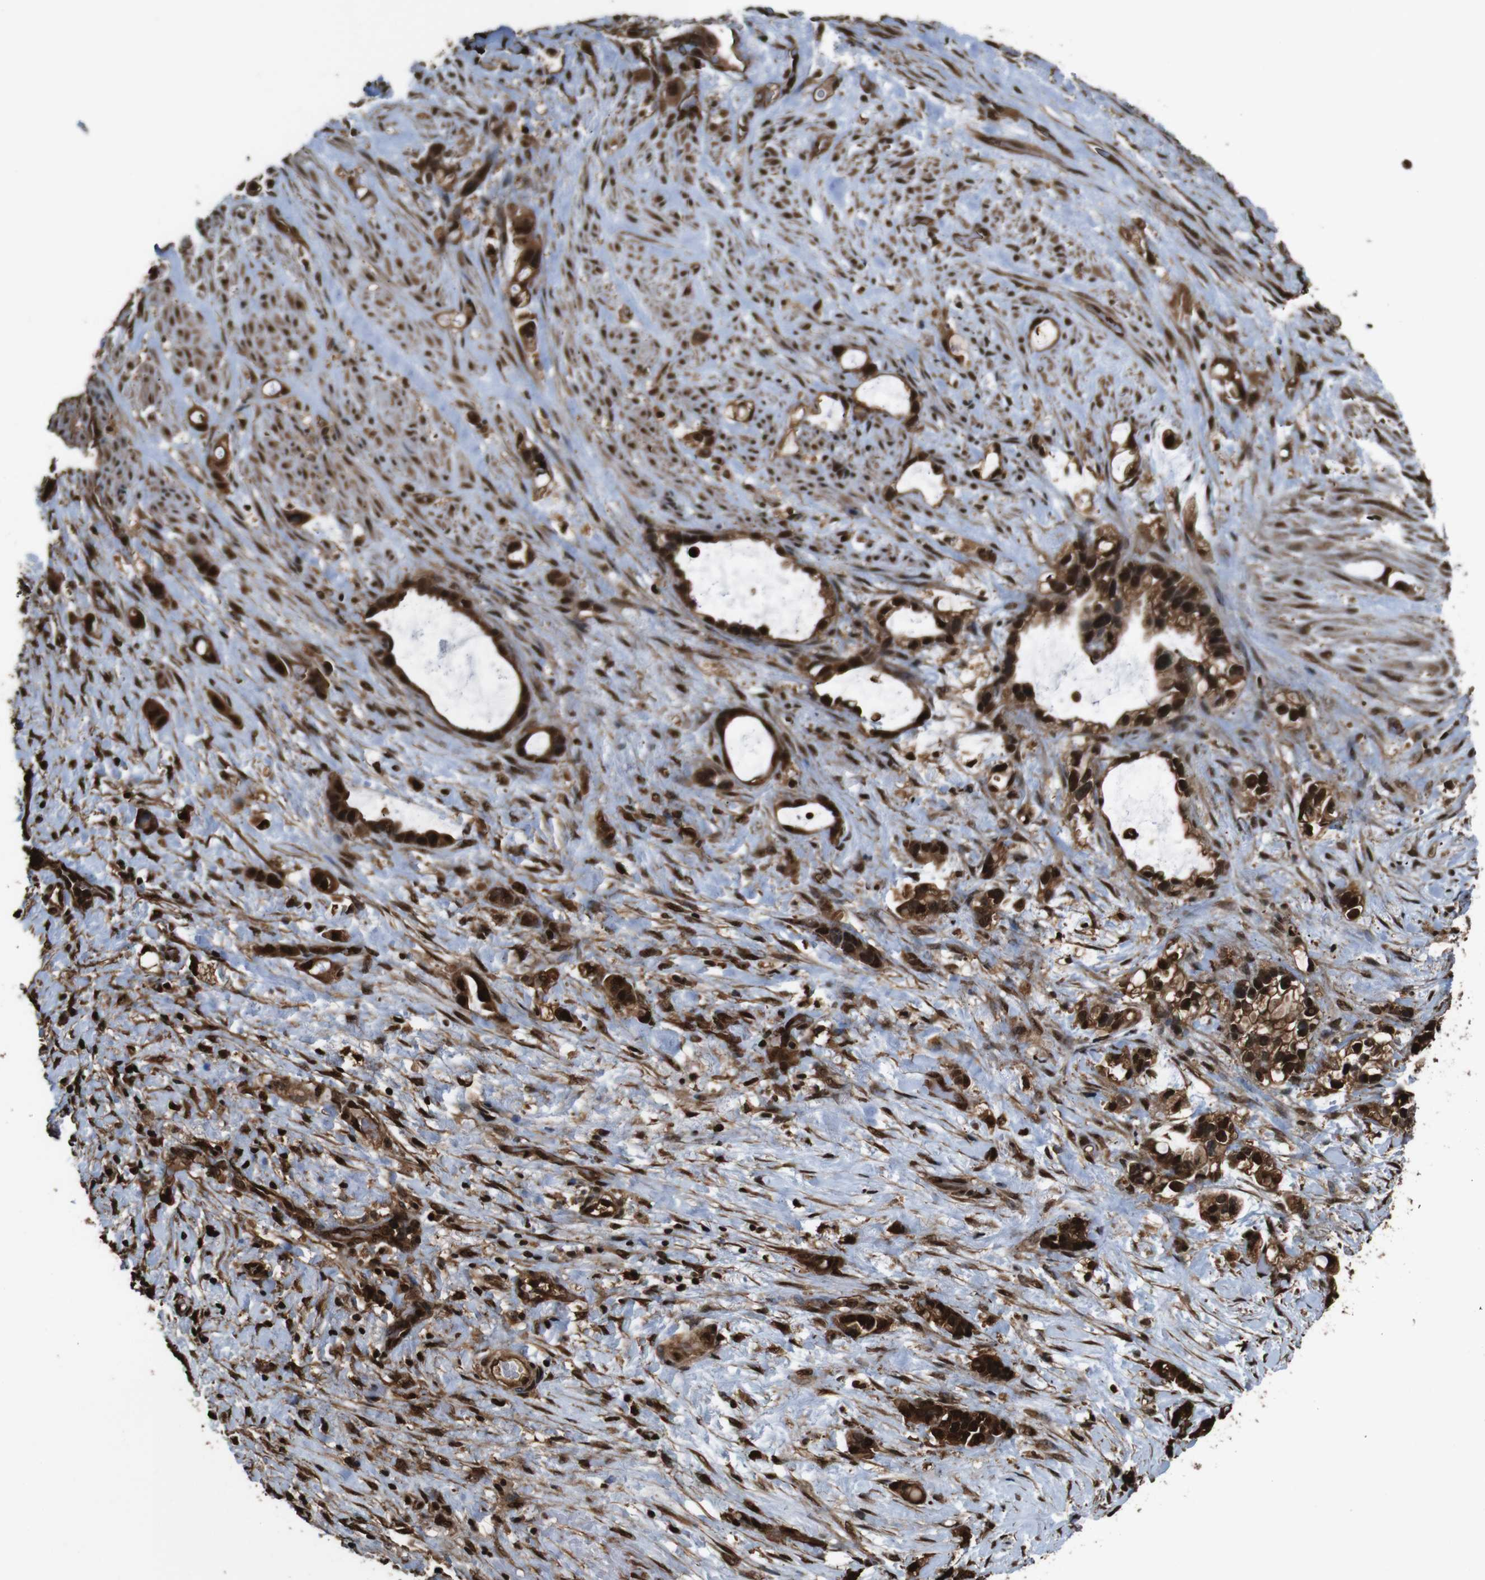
{"staining": {"intensity": "strong", "quantity": ">75%", "location": "cytoplasmic/membranous,nuclear"}, "tissue": "liver cancer", "cell_type": "Tumor cells", "image_type": "cancer", "snomed": [{"axis": "morphology", "description": "Cholangiocarcinoma"}, {"axis": "topography", "description": "Liver"}], "caption": "Tumor cells reveal high levels of strong cytoplasmic/membranous and nuclear staining in about >75% of cells in human liver cancer.", "gene": "VCP", "patient": {"sex": "female", "age": 65}}